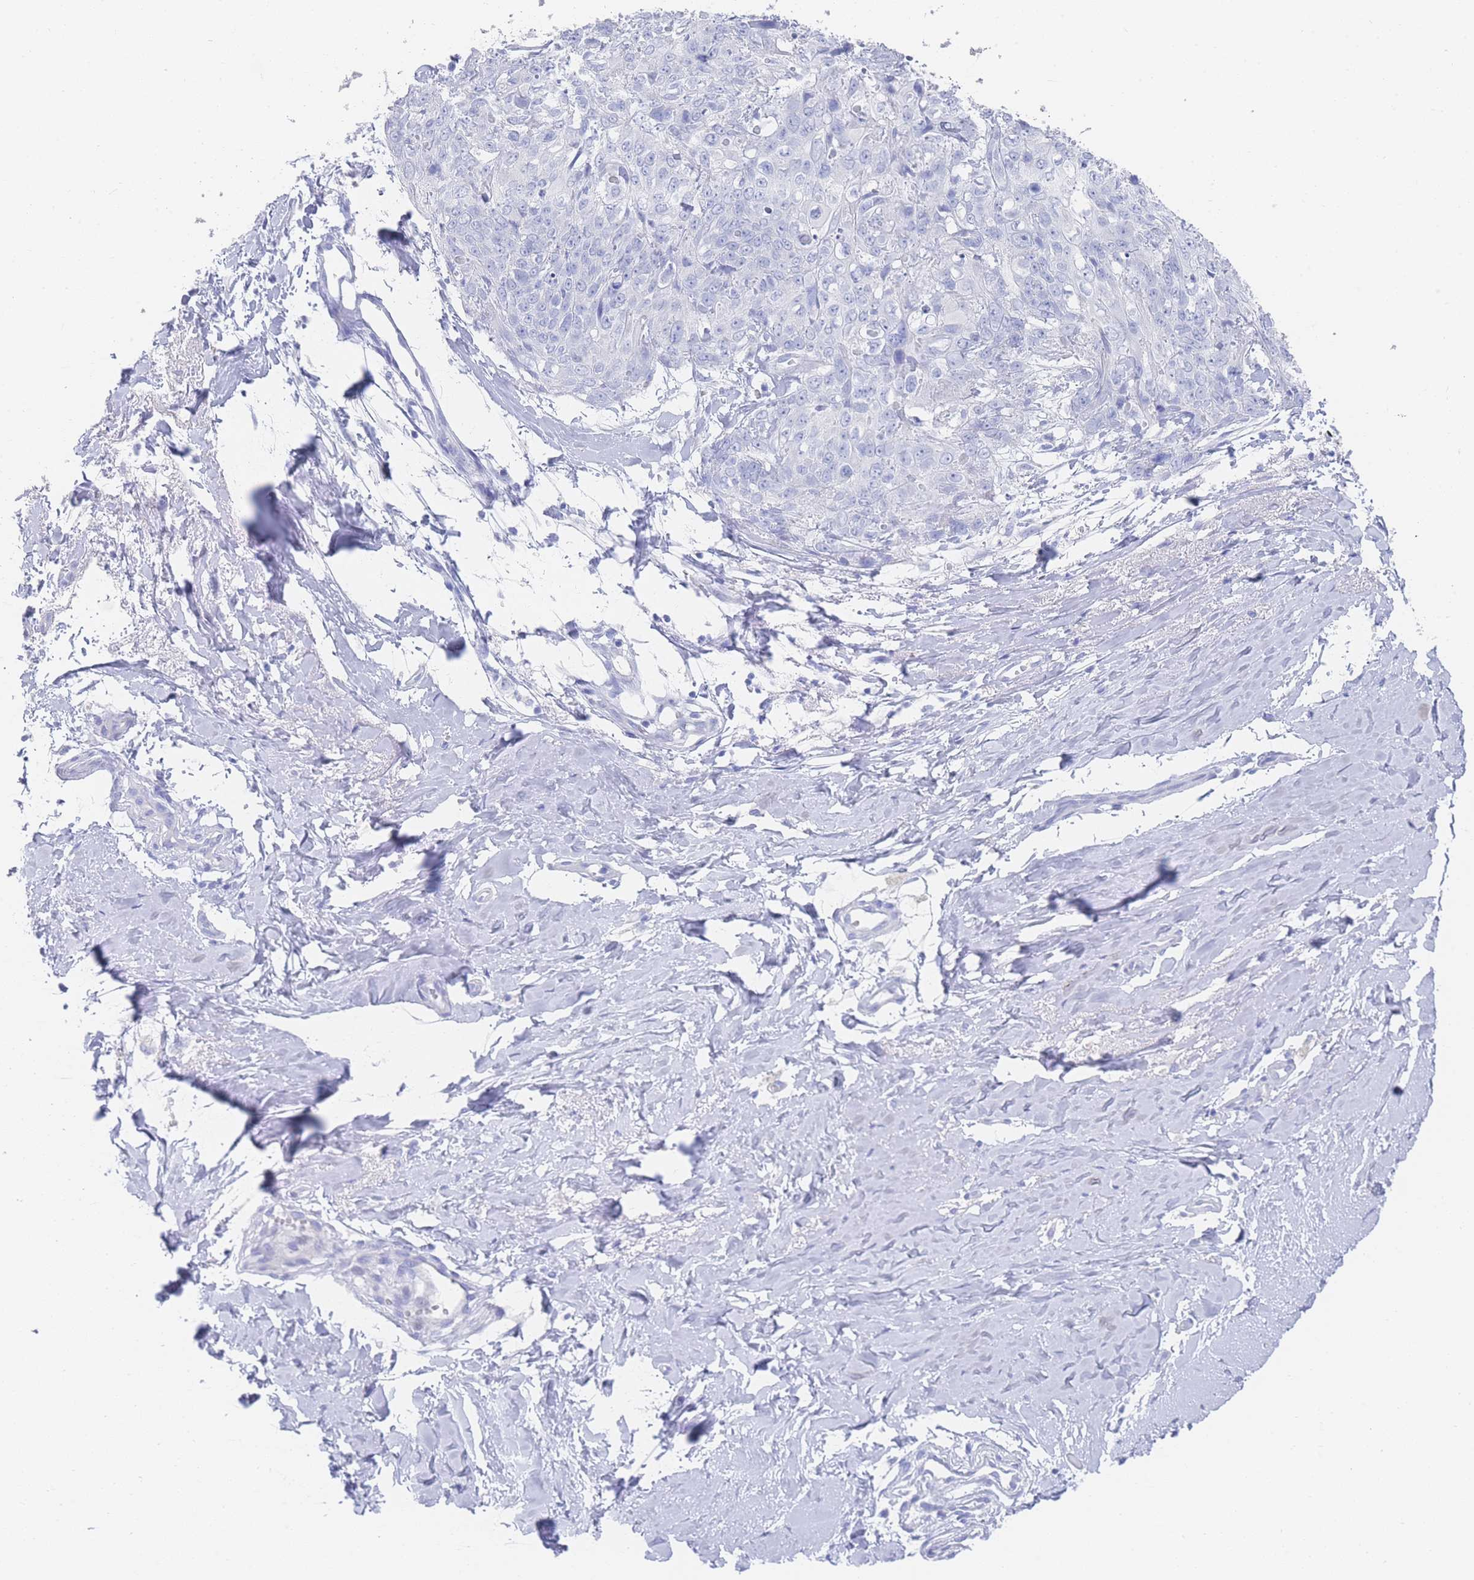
{"staining": {"intensity": "negative", "quantity": "none", "location": "none"}, "tissue": "skin cancer", "cell_type": "Tumor cells", "image_type": "cancer", "snomed": [{"axis": "morphology", "description": "Squamous cell carcinoma, NOS"}, {"axis": "topography", "description": "Skin"}, {"axis": "topography", "description": "Vulva"}], "caption": "DAB immunohistochemical staining of human squamous cell carcinoma (skin) exhibits no significant staining in tumor cells.", "gene": "LRRC37A", "patient": {"sex": "female", "age": 85}}